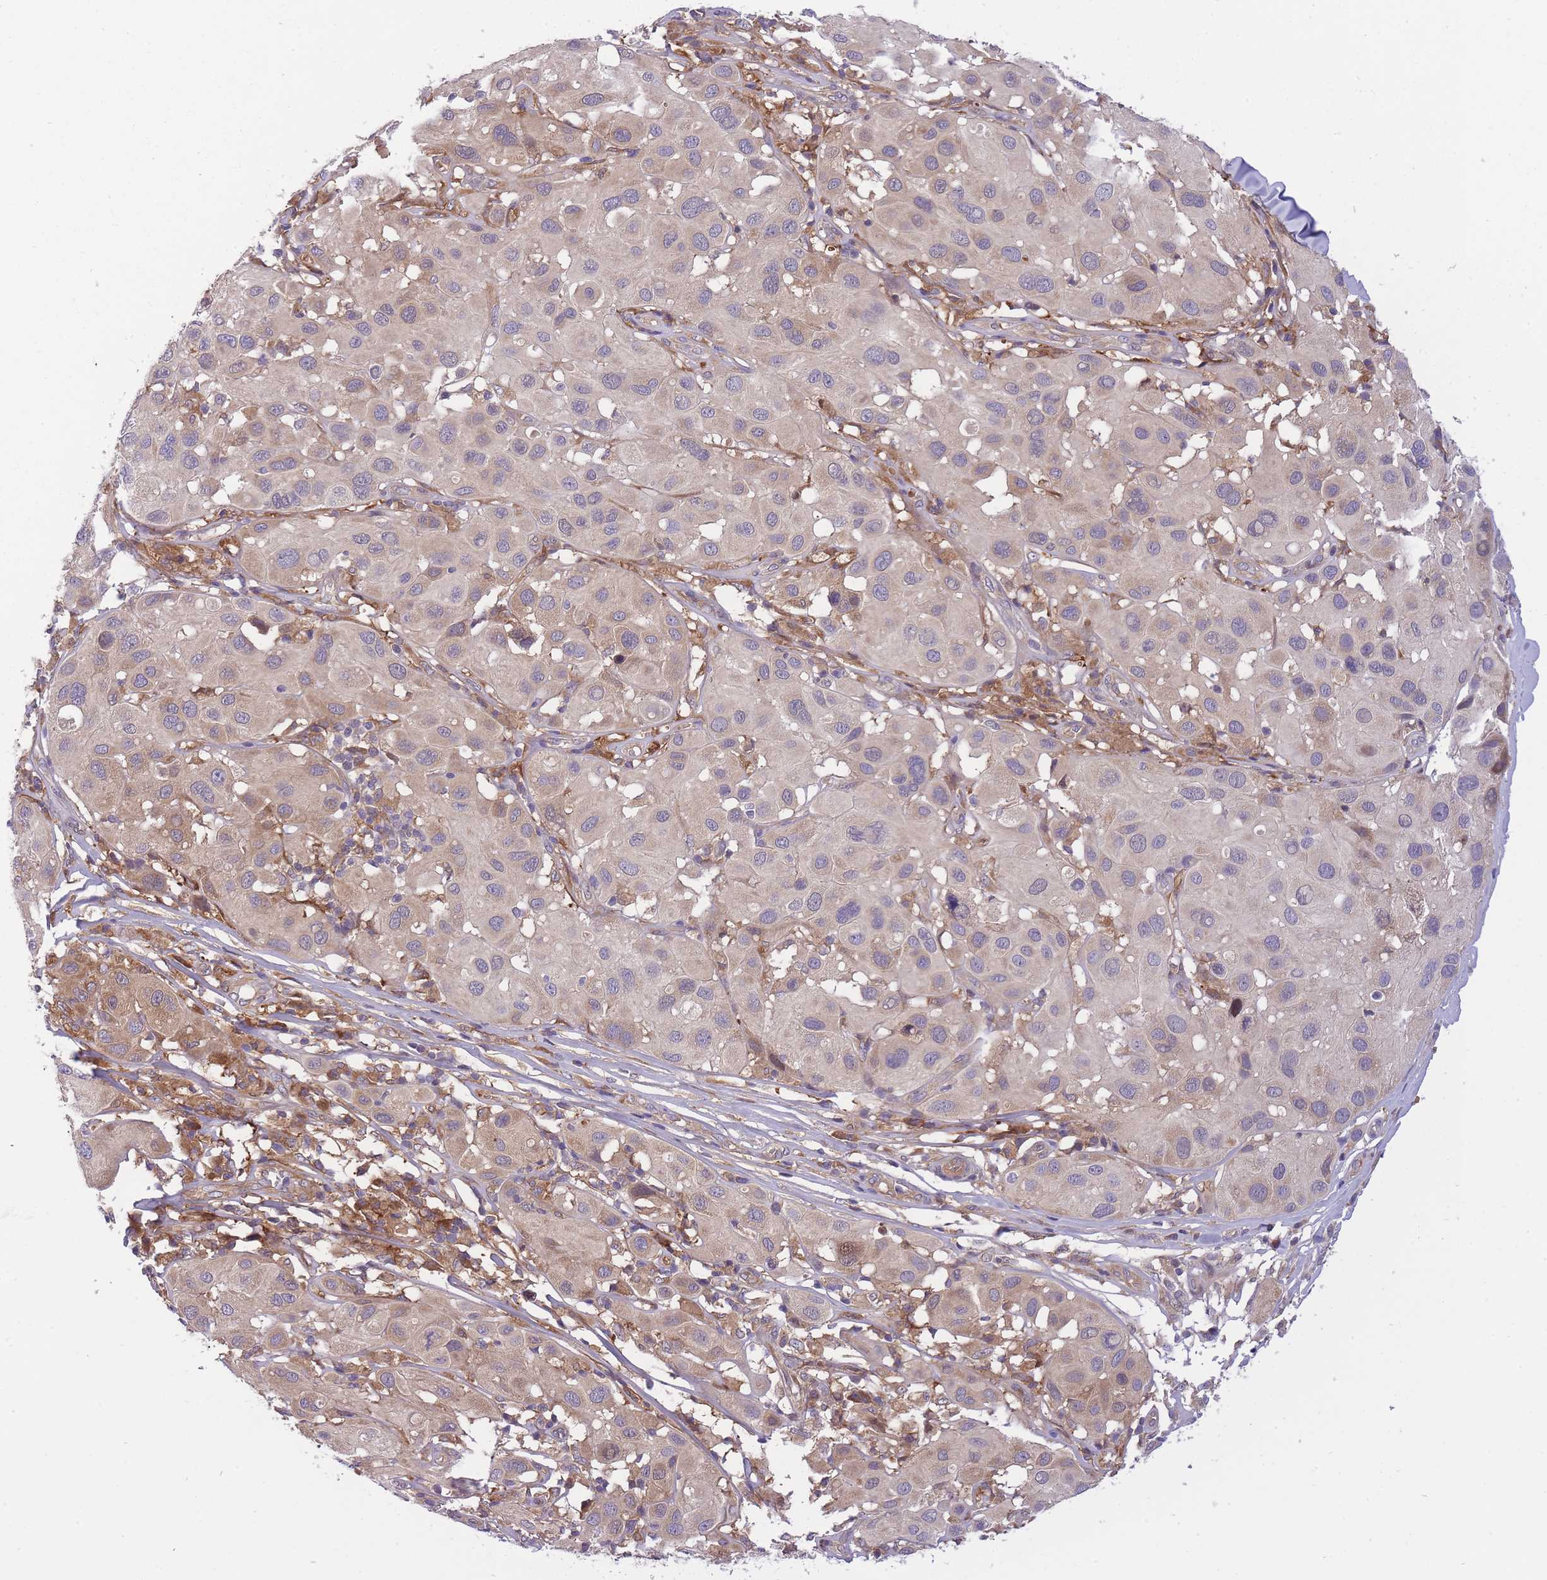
{"staining": {"intensity": "weak", "quantity": "25%-75%", "location": "cytoplasmic/membranous"}, "tissue": "melanoma", "cell_type": "Tumor cells", "image_type": "cancer", "snomed": [{"axis": "morphology", "description": "Malignant melanoma, Metastatic site"}, {"axis": "topography", "description": "Skin"}], "caption": "Tumor cells display low levels of weak cytoplasmic/membranous staining in about 25%-75% of cells in human malignant melanoma (metastatic site). The protein of interest is stained brown, and the nuclei are stained in blue (DAB IHC with brightfield microscopy, high magnification).", "gene": "CRYGN", "patient": {"sex": "male", "age": 41}}